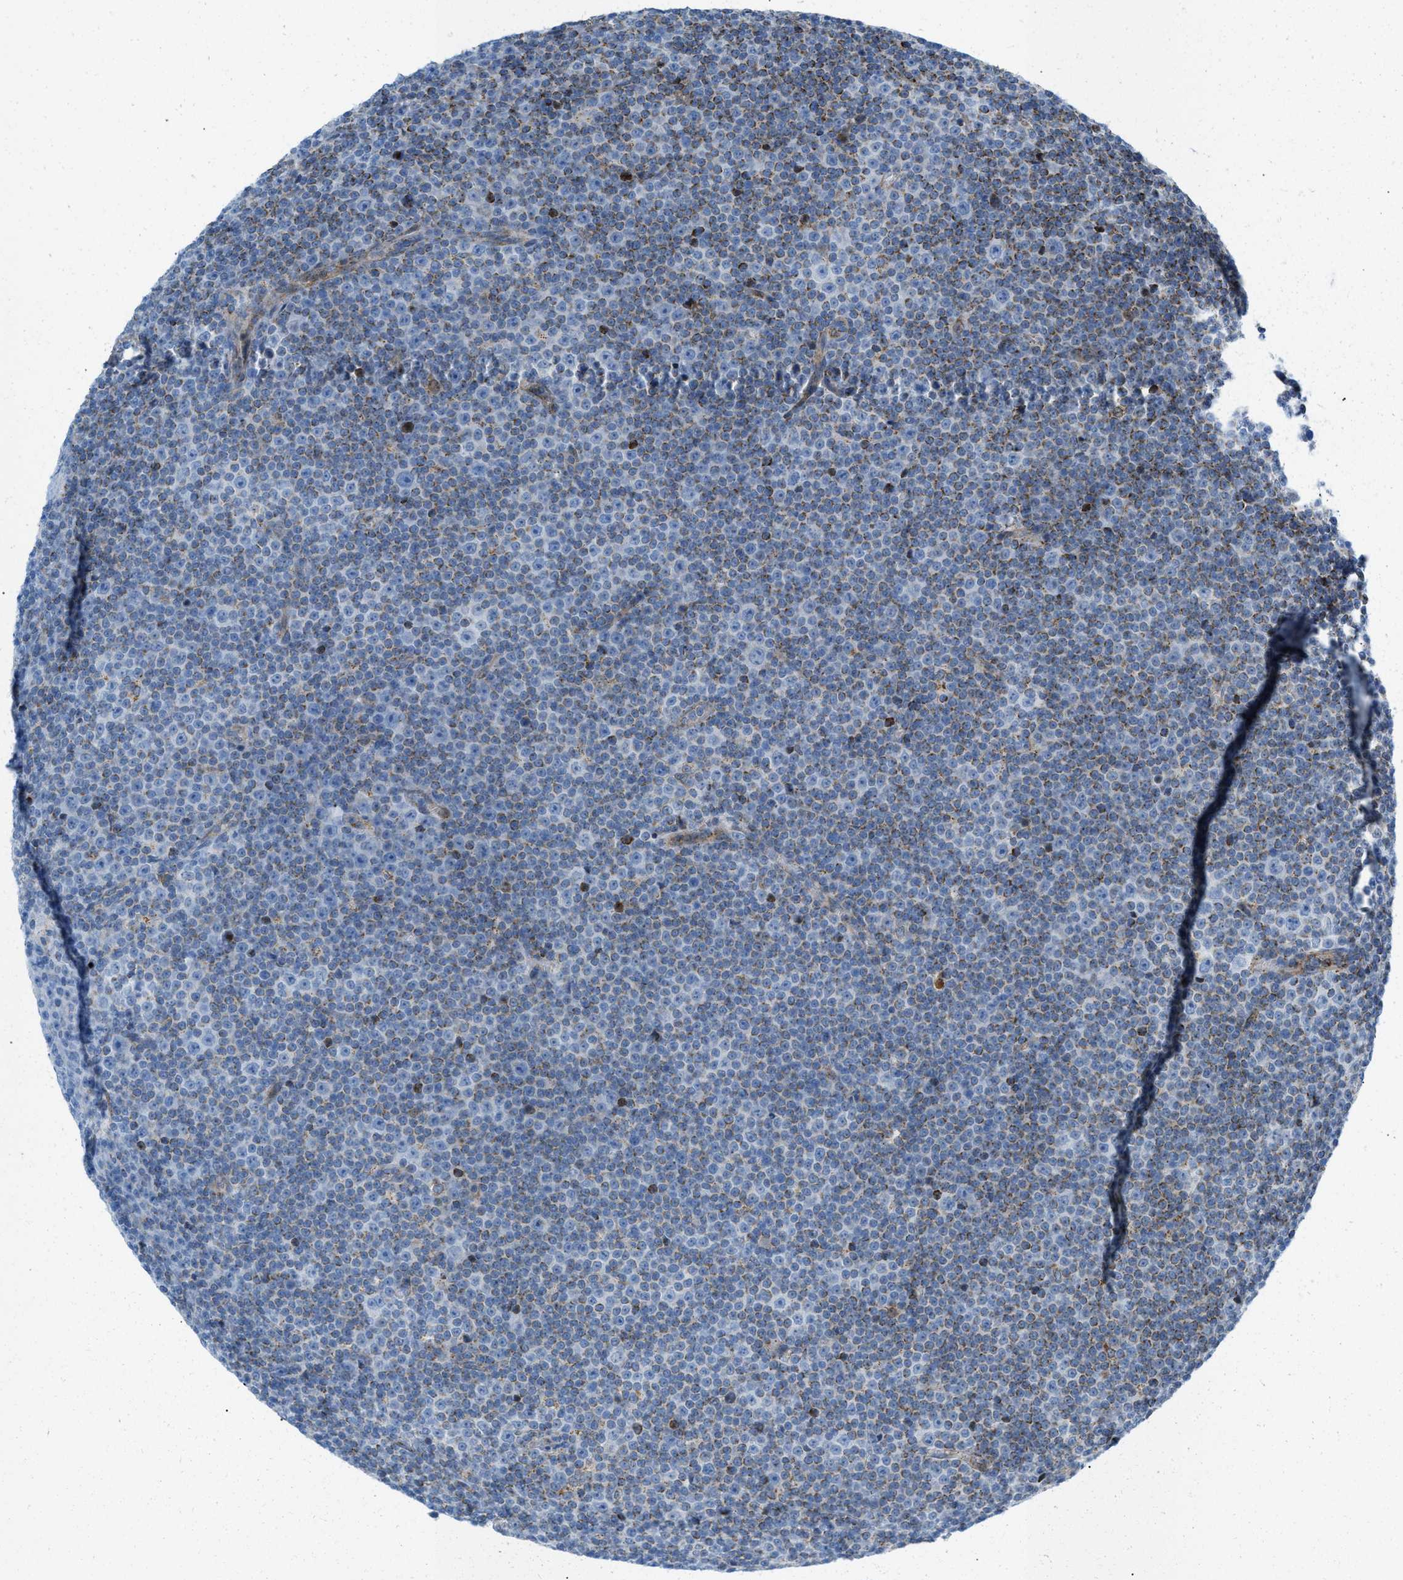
{"staining": {"intensity": "weak", "quantity": "25%-75%", "location": "cytoplasmic/membranous"}, "tissue": "lymphoma", "cell_type": "Tumor cells", "image_type": "cancer", "snomed": [{"axis": "morphology", "description": "Malignant lymphoma, non-Hodgkin's type, Low grade"}, {"axis": "topography", "description": "Lymph node"}], "caption": "Lymphoma tissue displays weak cytoplasmic/membranous positivity in about 25%-75% of tumor cells, visualized by immunohistochemistry.", "gene": "RBBP9", "patient": {"sex": "female", "age": 67}}